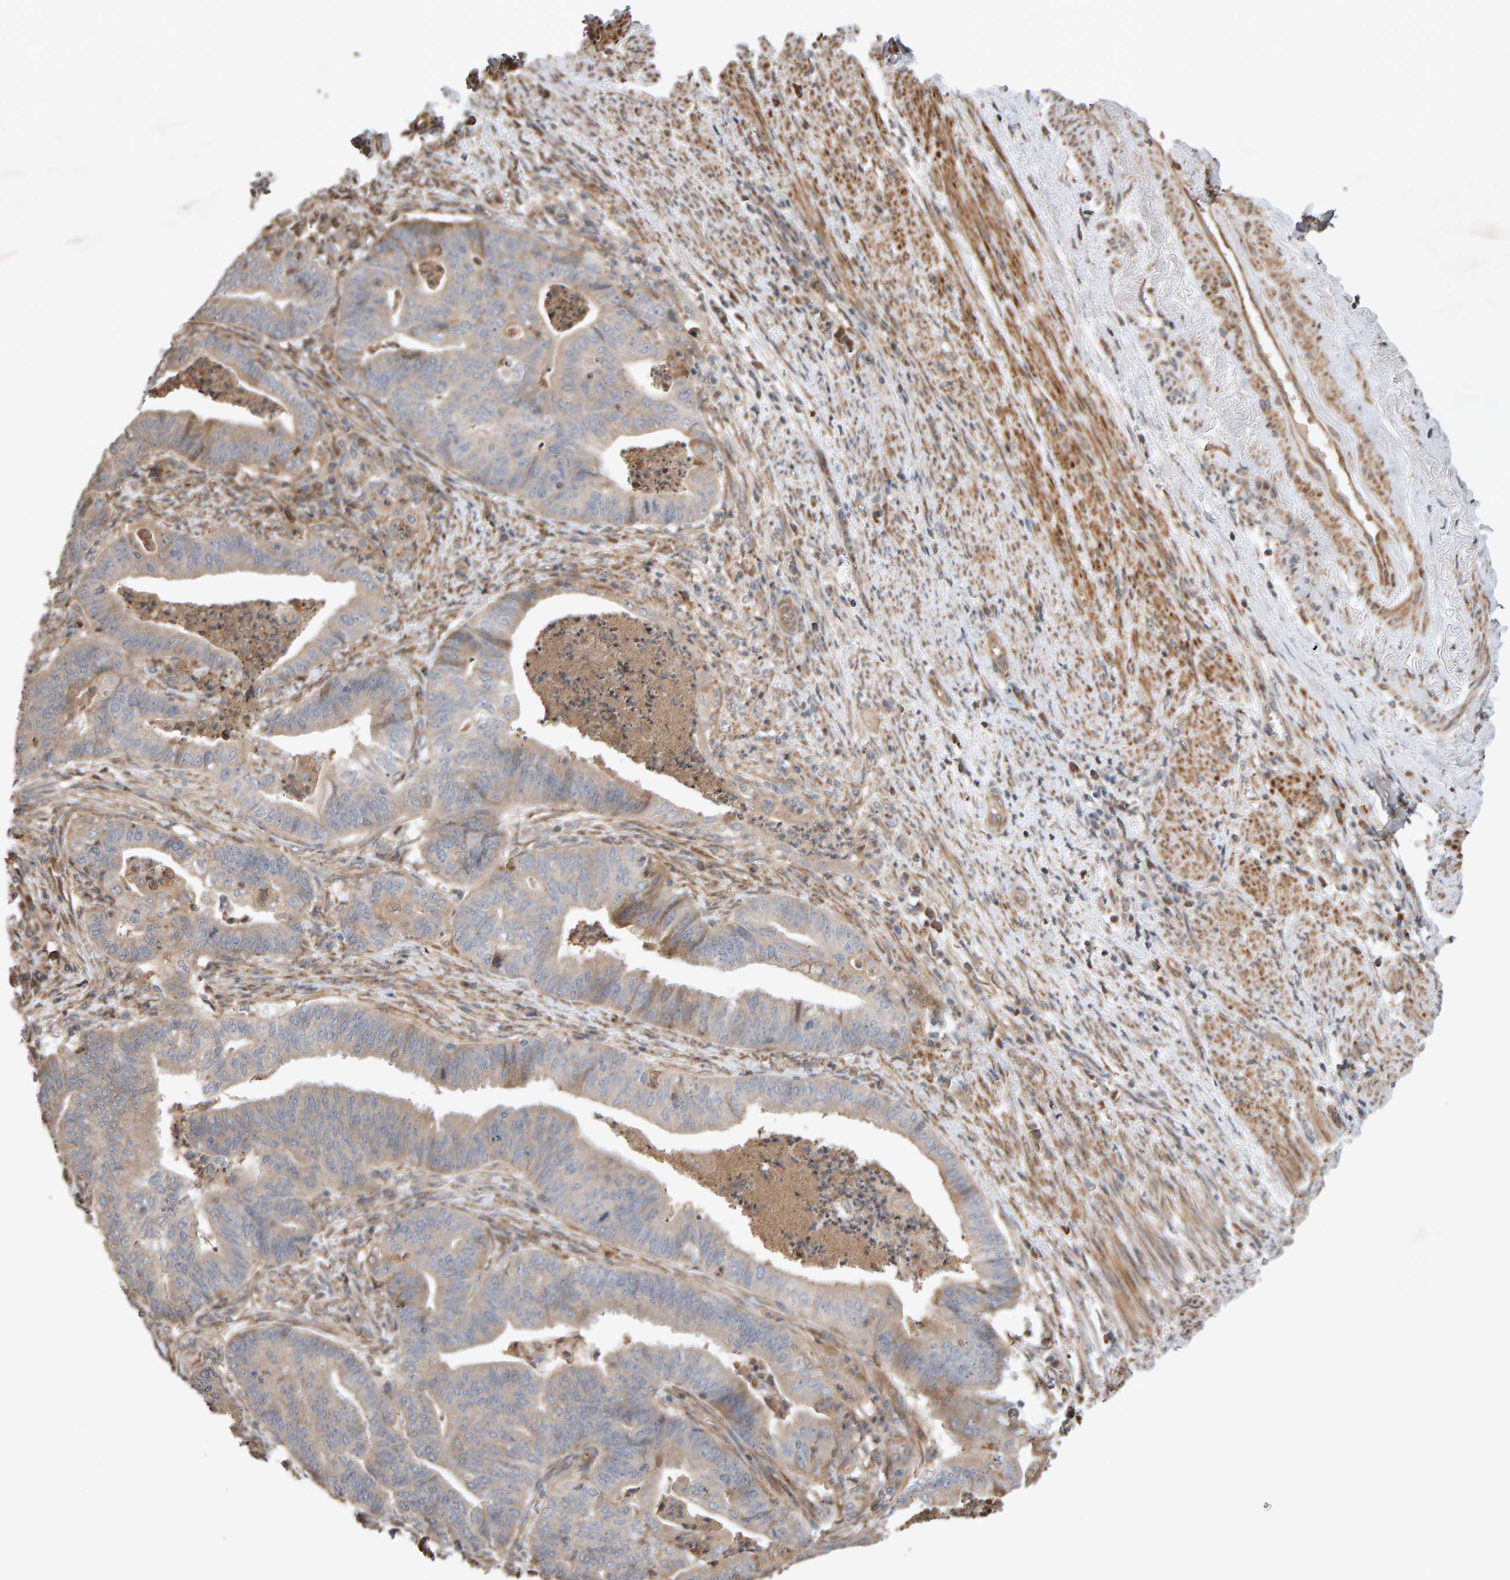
{"staining": {"intensity": "weak", "quantity": "25%-75%", "location": "cytoplasmic/membranous"}, "tissue": "endometrial cancer", "cell_type": "Tumor cells", "image_type": "cancer", "snomed": [{"axis": "morphology", "description": "Polyp, NOS"}, {"axis": "morphology", "description": "Adenocarcinoma, NOS"}, {"axis": "morphology", "description": "Adenoma, NOS"}, {"axis": "topography", "description": "Endometrium"}], "caption": "Immunohistochemical staining of human endometrial polyp demonstrates low levels of weak cytoplasmic/membranous staining in about 25%-75% of tumor cells.", "gene": "LZTS1", "patient": {"sex": "female", "age": 79}}